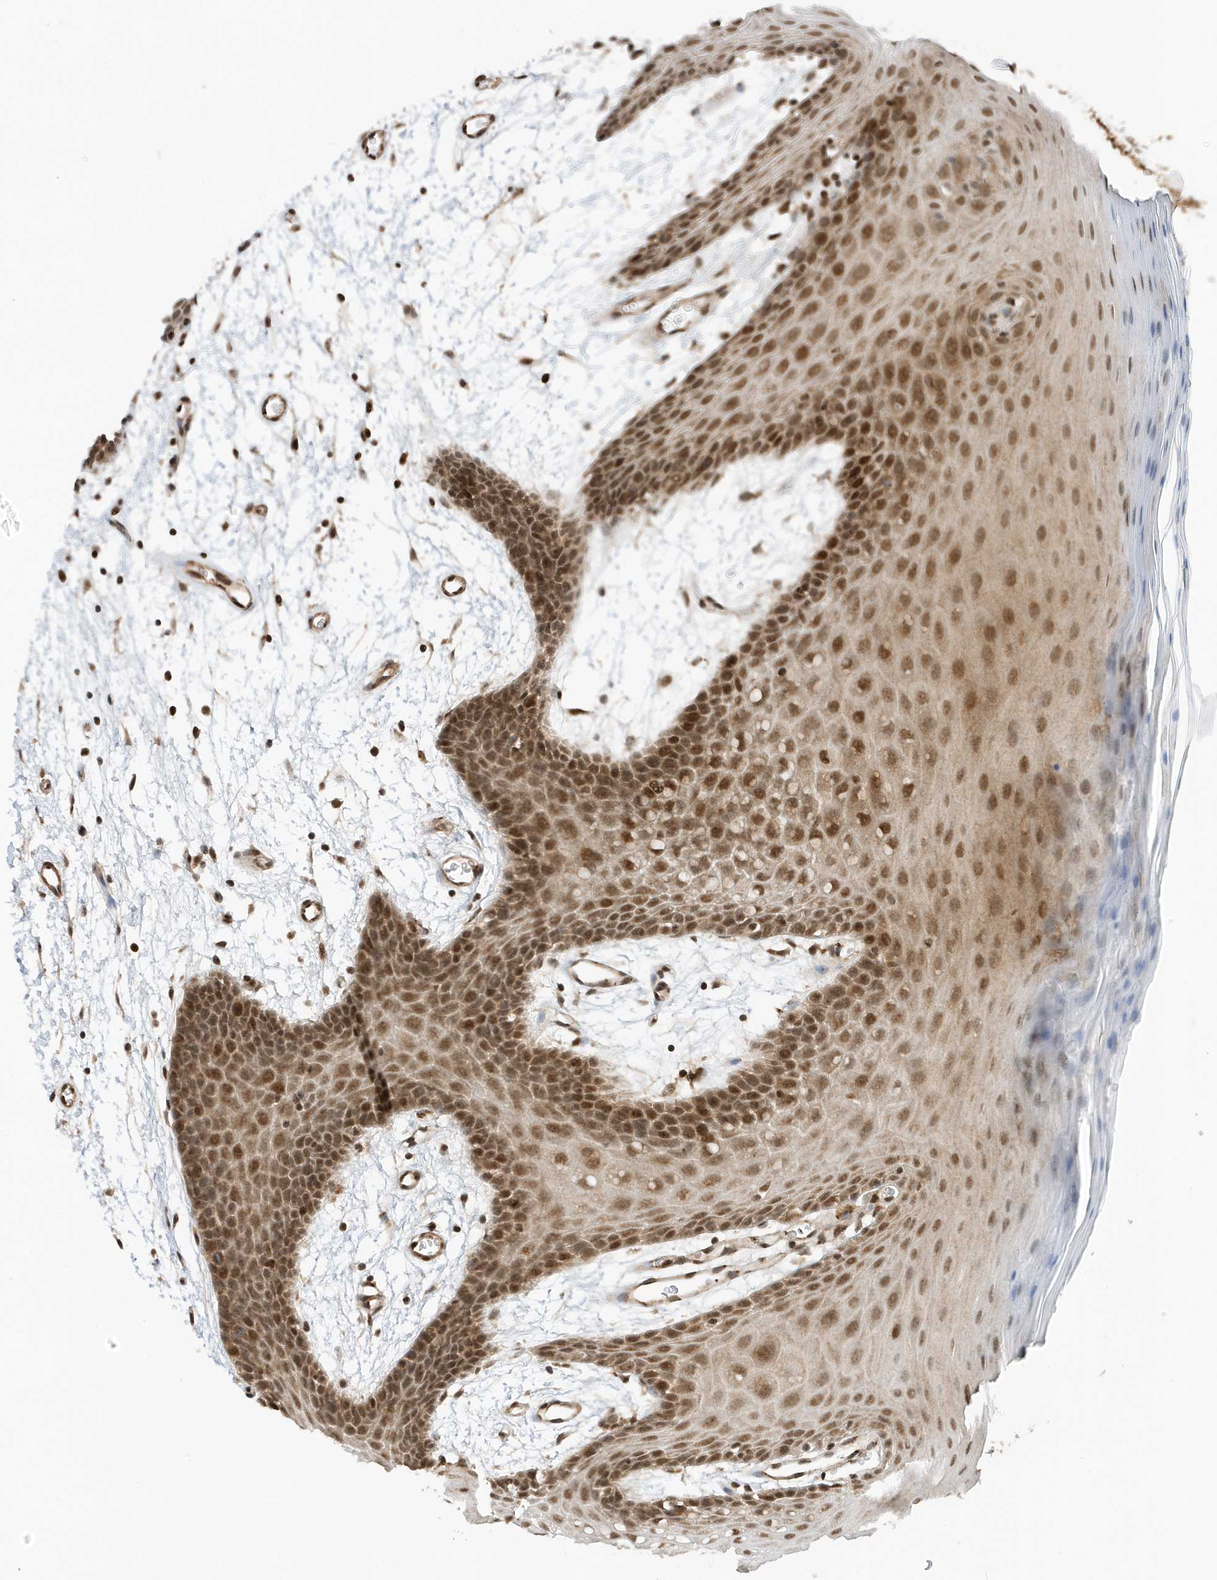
{"staining": {"intensity": "moderate", "quantity": ">75%", "location": "nuclear"}, "tissue": "oral mucosa", "cell_type": "Squamous epithelial cells", "image_type": "normal", "snomed": [{"axis": "morphology", "description": "Normal tissue, NOS"}, {"axis": "topography", "description": "Skeletal muscle"}, {"axis": "topography", "description": "Oral tissue"}, {"axis": "topography", "description": "Salivary gland"}, {"axis": "topography", "description": "Peripheral nerve tissue"}], "caption": "Immunohistochemistry of benign oral mucosa exhibits medium levels of moderate nuclear positivity in approximately >75% of squamous epithelial cells.", "gene": "MAST3", "patient": {"sex": "male", "age": 54}}